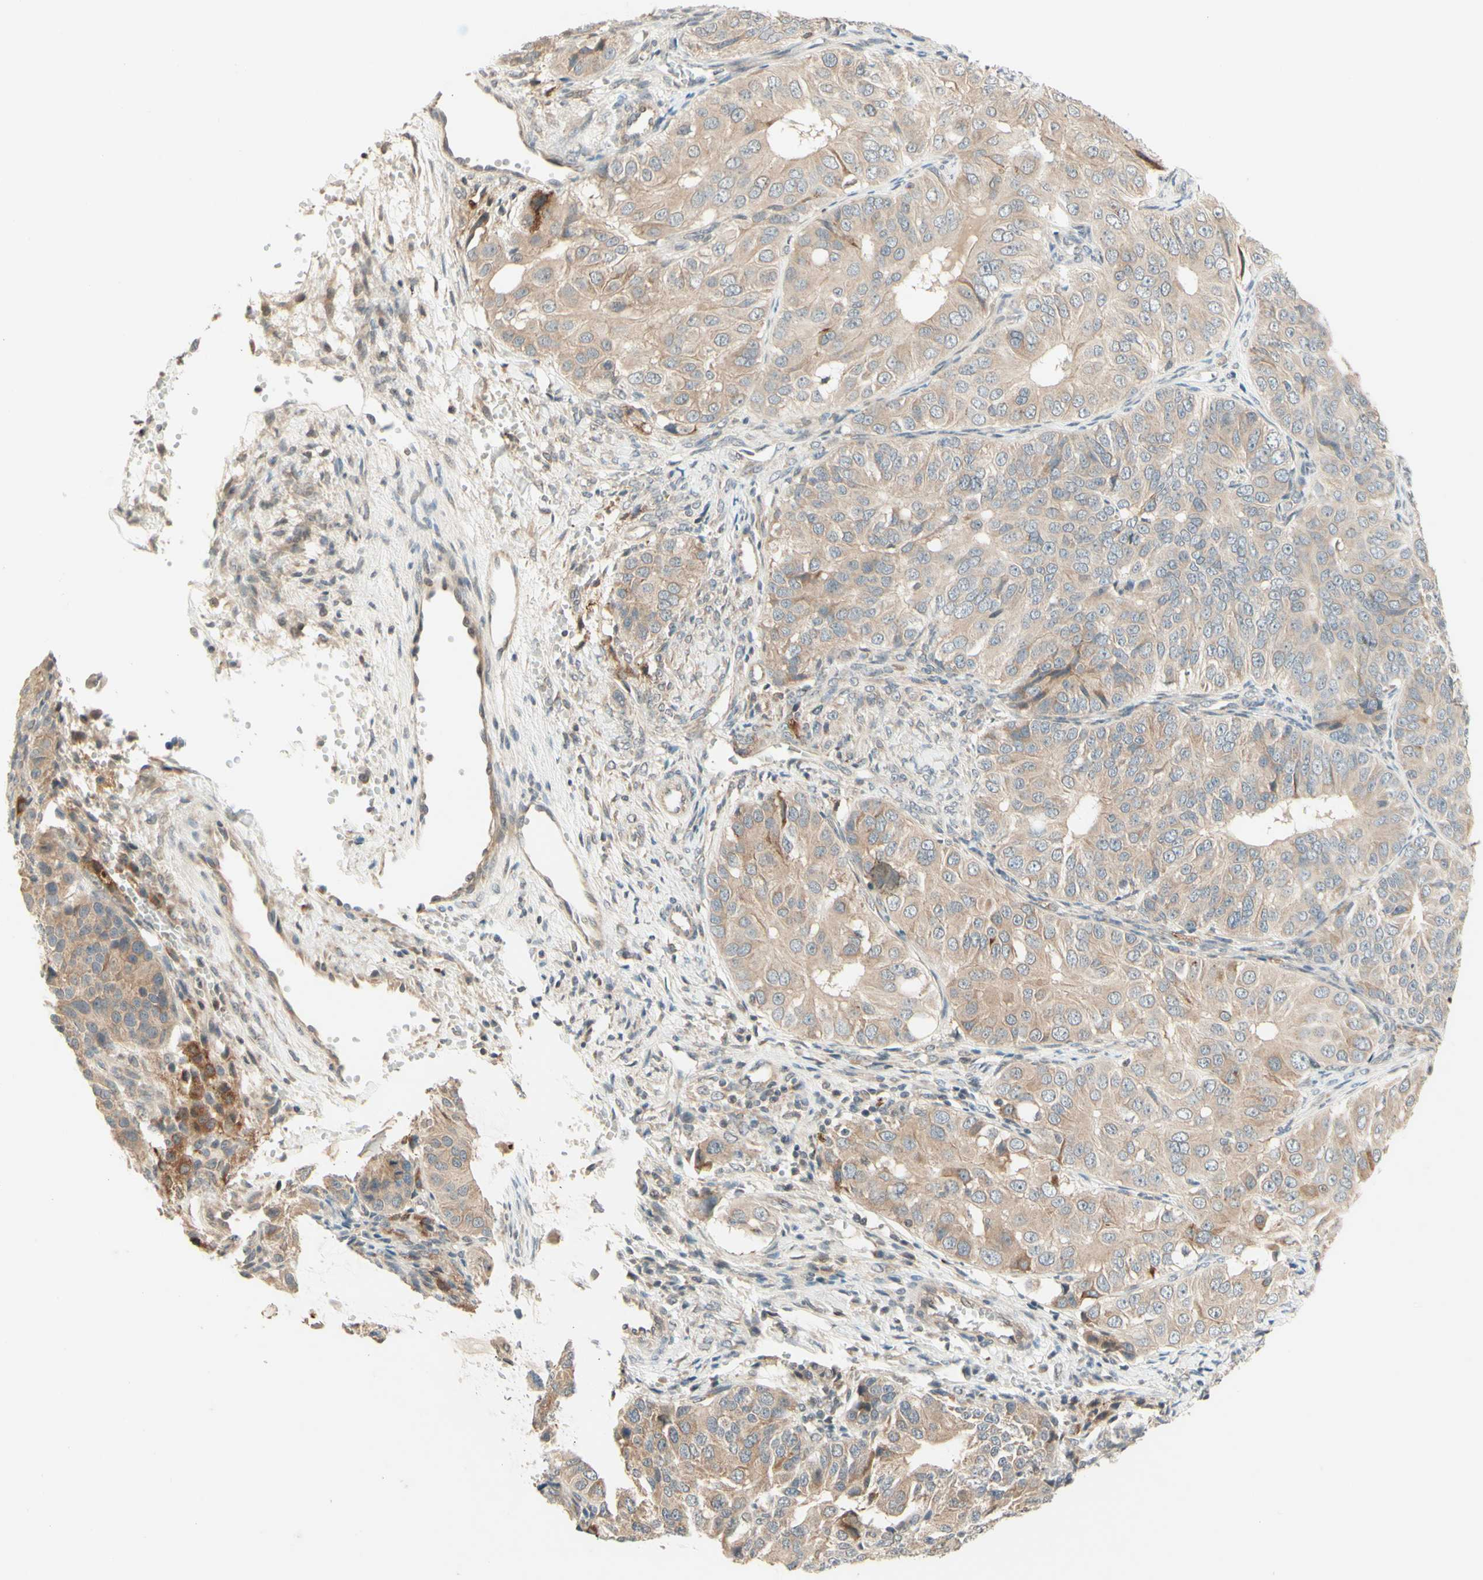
{"staining": {"intensity": "weak", "quantity": ">75%", "location": "cytoplasmic/membranous"}, "tissue": "ovarian cancer", "cell_type": "Tumor cells", "image_type": "cancer", "snomed": [{"axis": "morphology", "description": "Carcinoma, endometroid"}, {"axis": "topography", "description": "Ovary"}], "caption": "DAB (3,3'-diaminobenzidine) immunohistochemical staining of endometroid carcinoma (ovarian) exhibits weak cytoplasmic/membranous protein expression in approximately >75% of tumor cells. The protein is shown in brown color, while the nuclei are stained blue.", "gene": "ZW10", "patient": {"sex": "female", "age": 51}}